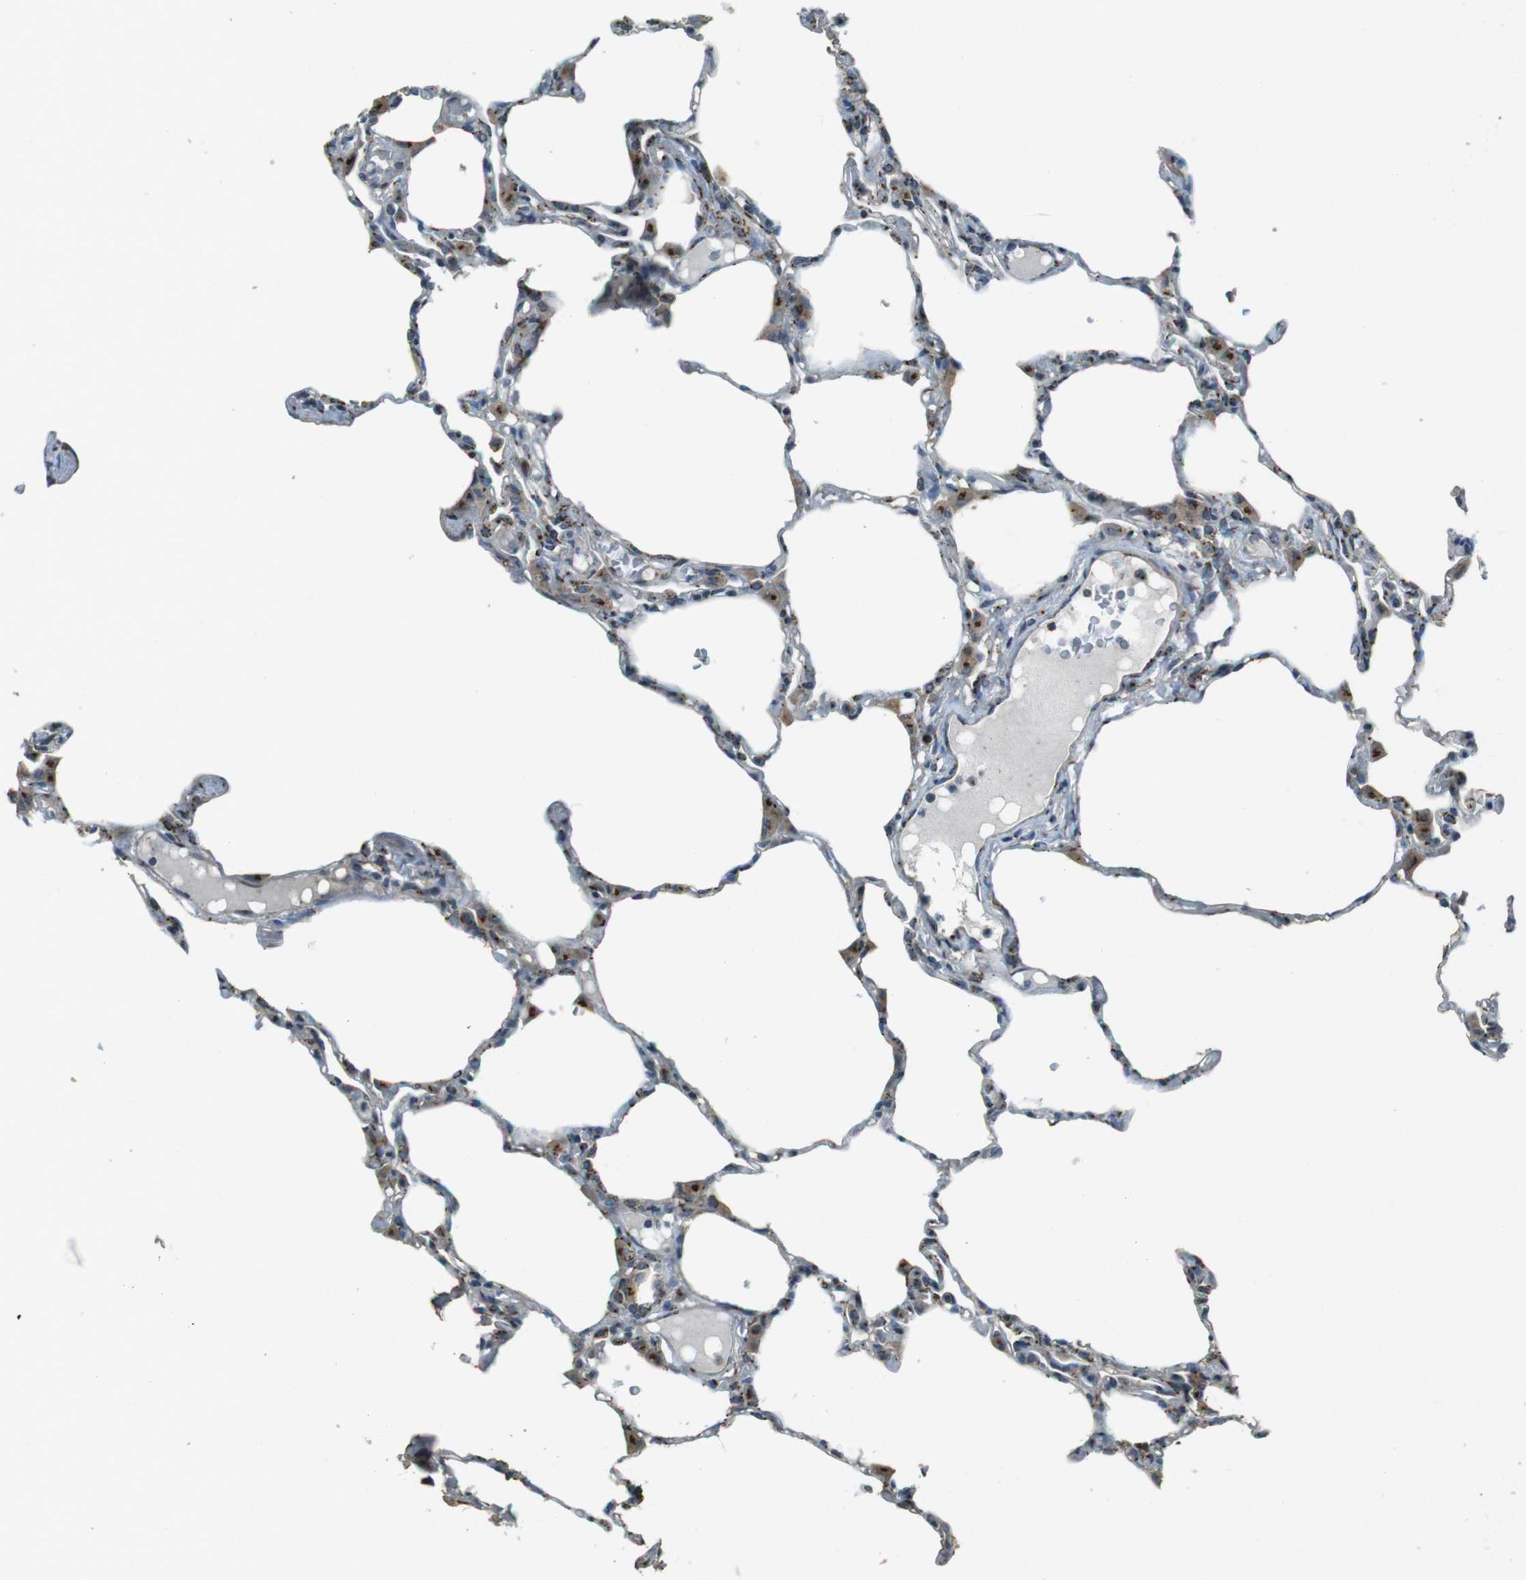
{"staining": {"intensity": "moderate", "quantity": "25%-75%", "location": "cytoplasmic/membranous"}, "tissue": "lung", "cell_type": "Alveolar cells", "image_type": "normal", "snomed": [{"axis": "morphology", "description": "Normal tissue, NOS"}, {"axis": "topography", "description": "Lung"}], "caption": "High-power microscopy captured an immunohistochemistry (IHC) micrograph of unremarkable lung, revealing moderate cytoplasmic/membranous staining in approximately 25%-75% of alveolar cells.", "gene": "TMEM115", "patient": {"sex": "female", "age": 49}}